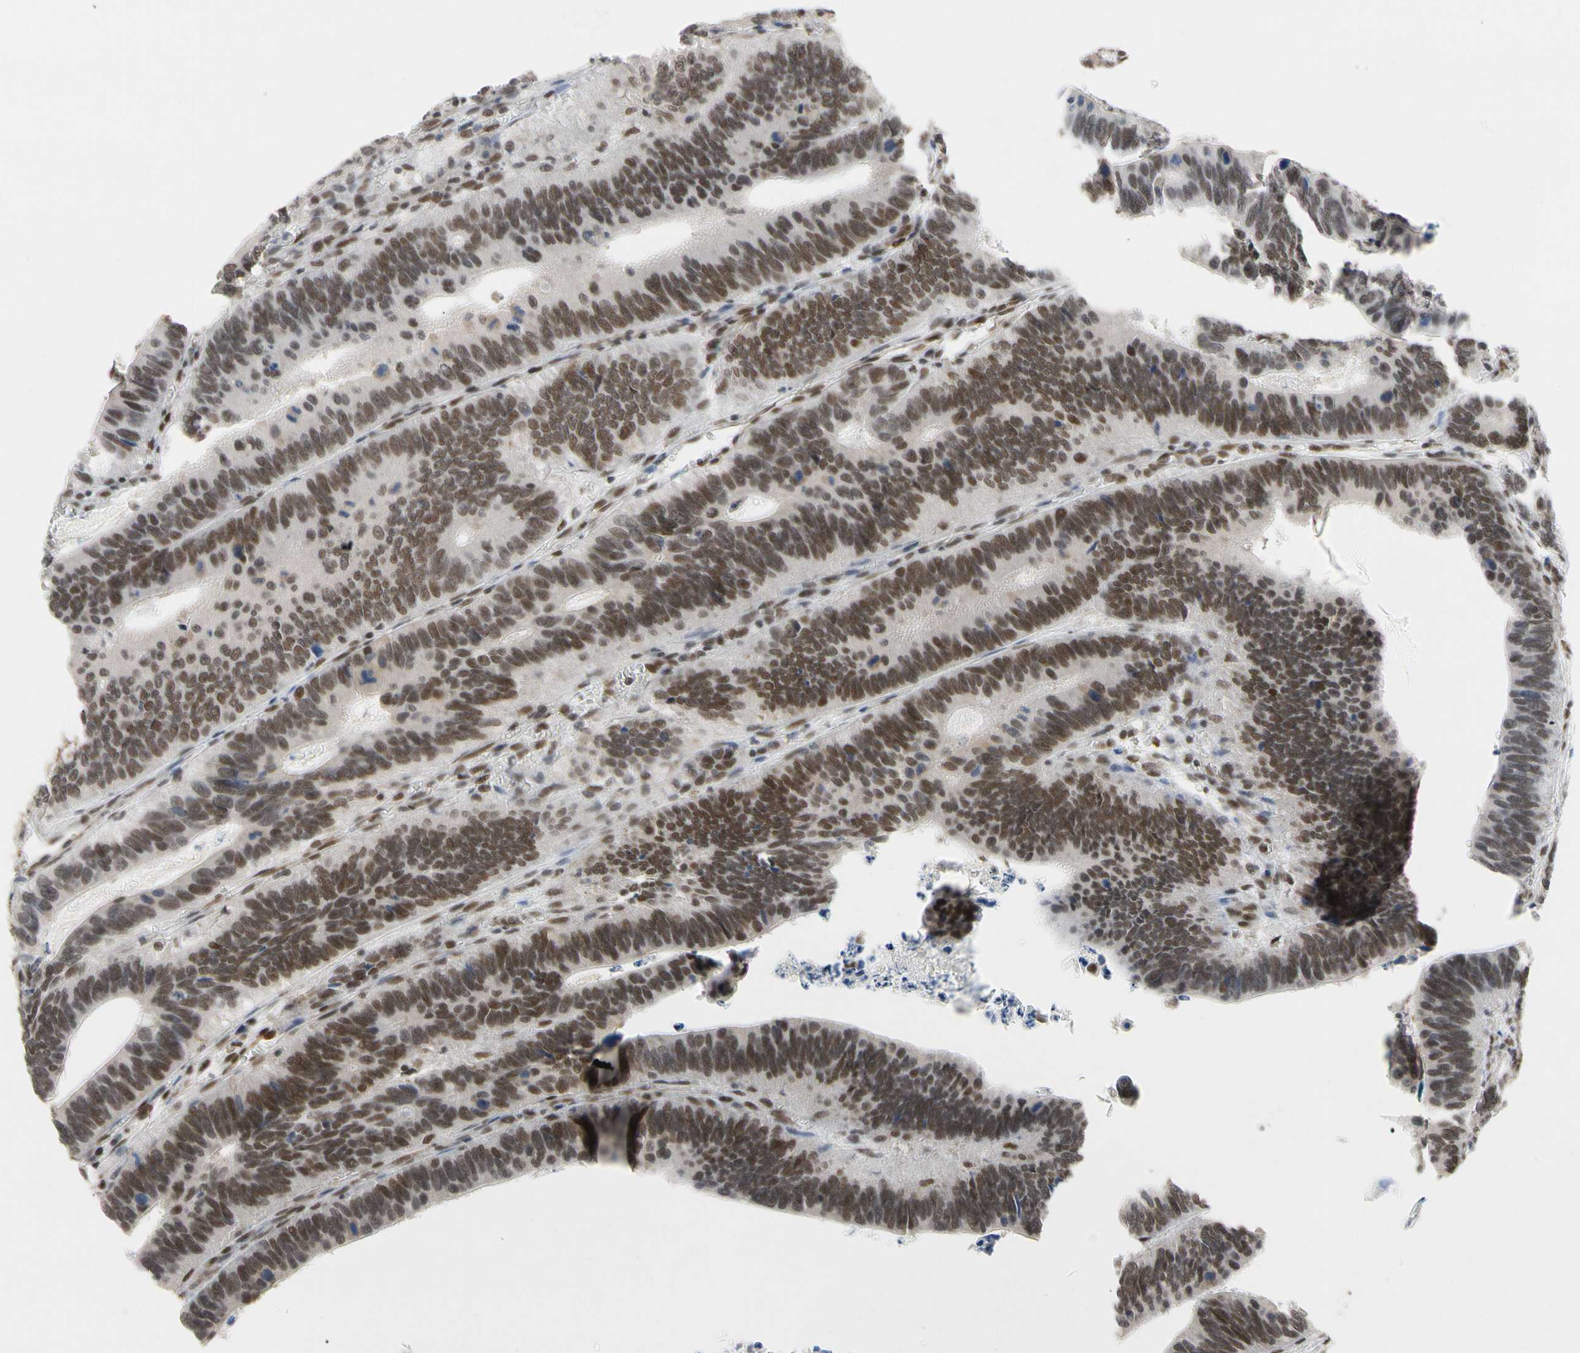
{"staining": {"intensity": "moderate", "quantity": ">75%", "location": "nuclear"}, "tissue": "colorectal cancer", "cell_type": "Tumor cells", "image_type": "cancer", "snomed": [{"axis": "morphology", "description": "Adenocarcinoma, NOS"}, {"axis": "topography", "description": "Colon"}], "caption": "Immunohistochemistry (IHC) micrograph of neoplastic tissue: human adenocarcinoma (colorectal) stained using immunohistochemistry (IHC) reveals medium levels of moderate protein expression localized specifically in the nuclear of tumor cells, appearing as a nuclear brown color.", "gene": "FAM98B", "patient": {"sex": "male", "age": 72}}